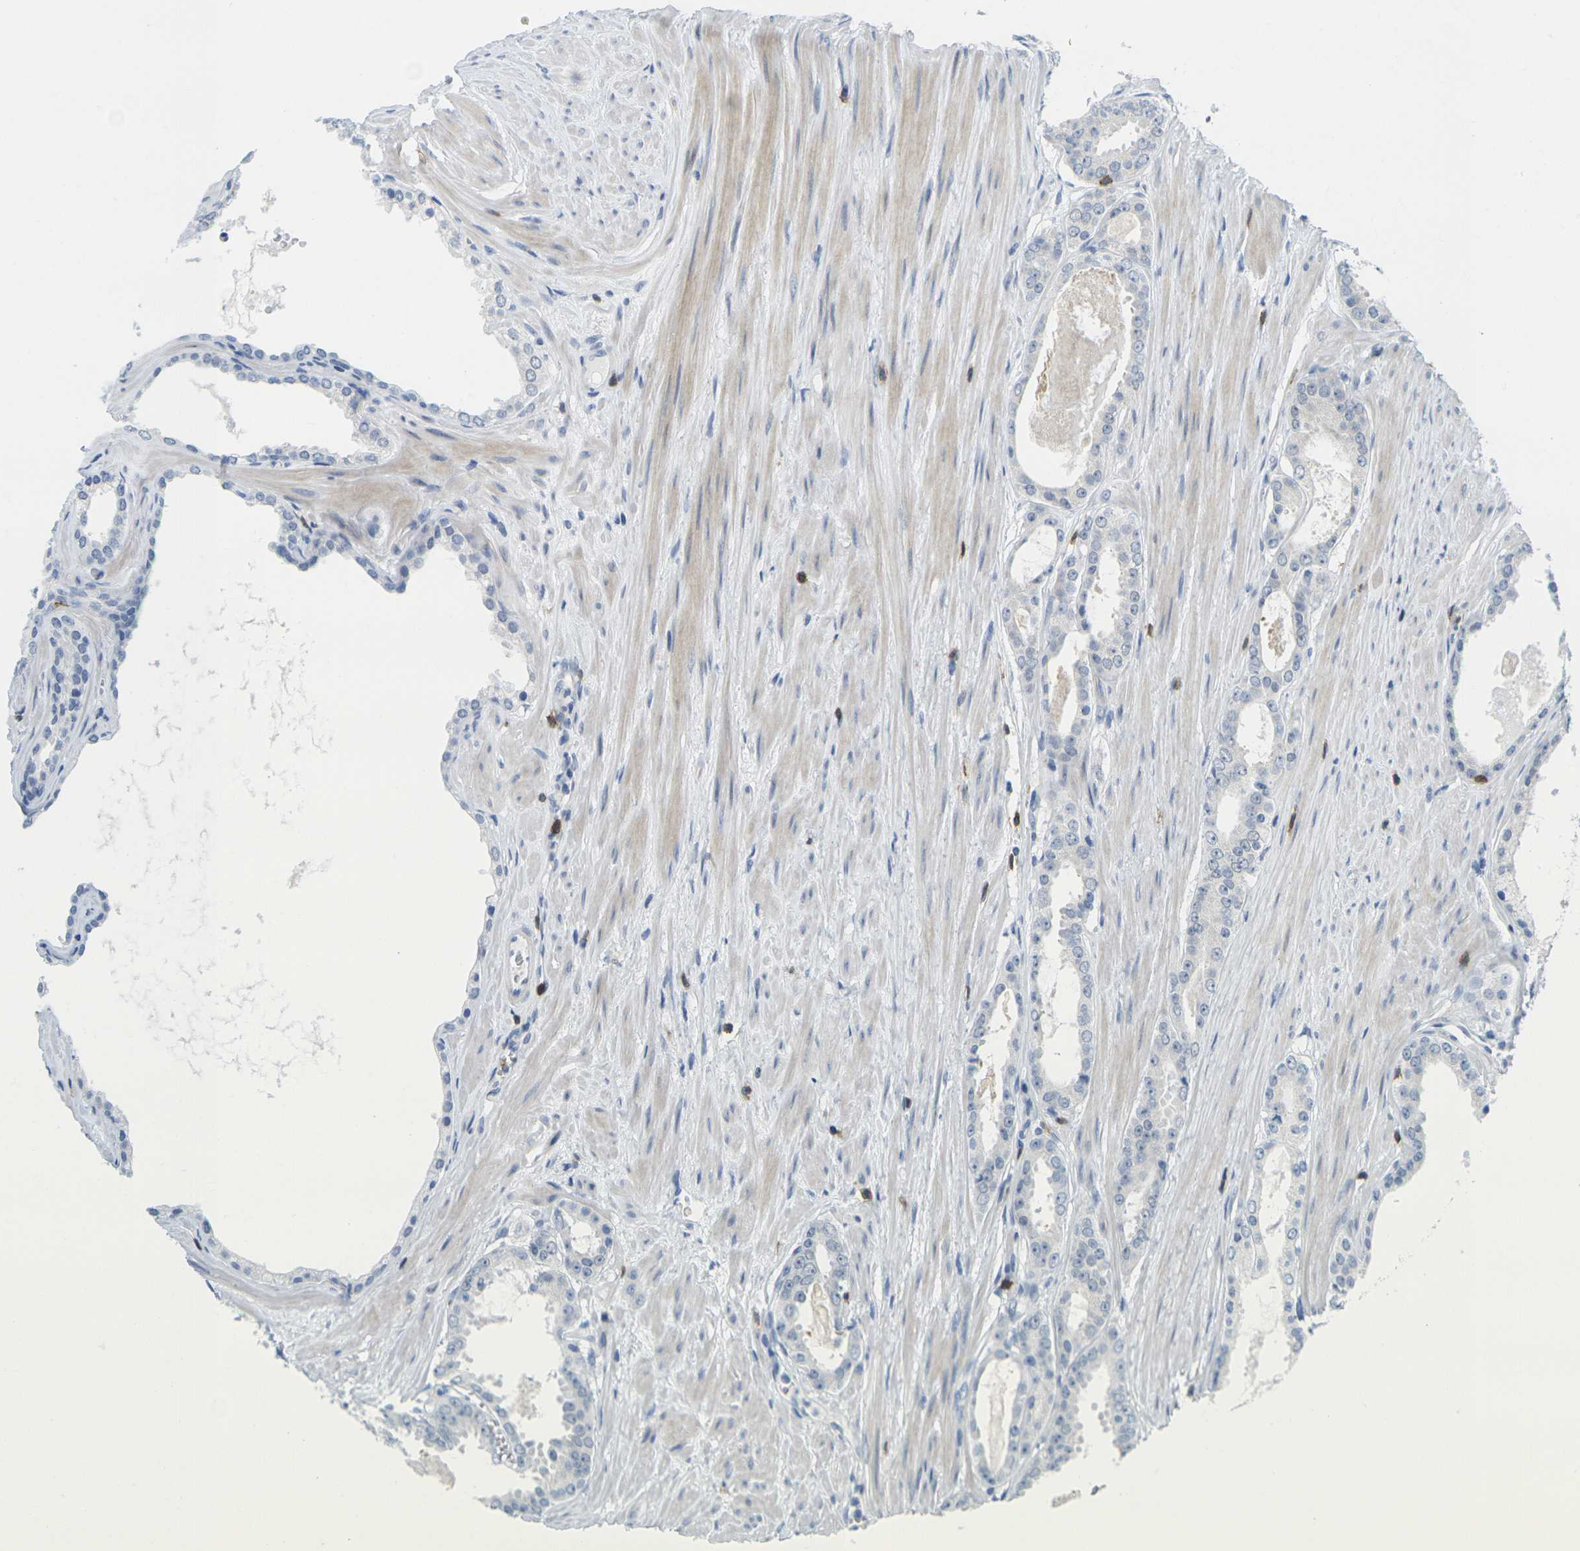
{"staining": {"intensity": "negative", "quantity": "none", "location": "none"}, "tissue": "prostate cancer", "cell_type": "Tumor cells", "image_type": "cancer", "snomed": [{"axis": "morphology", "description": "Adenocarcinoma, Low grade"}, {"axis": "topography", "description": "Prostate"}], "caption": "There is no significant staining in tumor cells of adenocarcinoma (low-grade) (prostate).", "gene": "CD3D", "patient": {"sex": "male", "age": 57}}